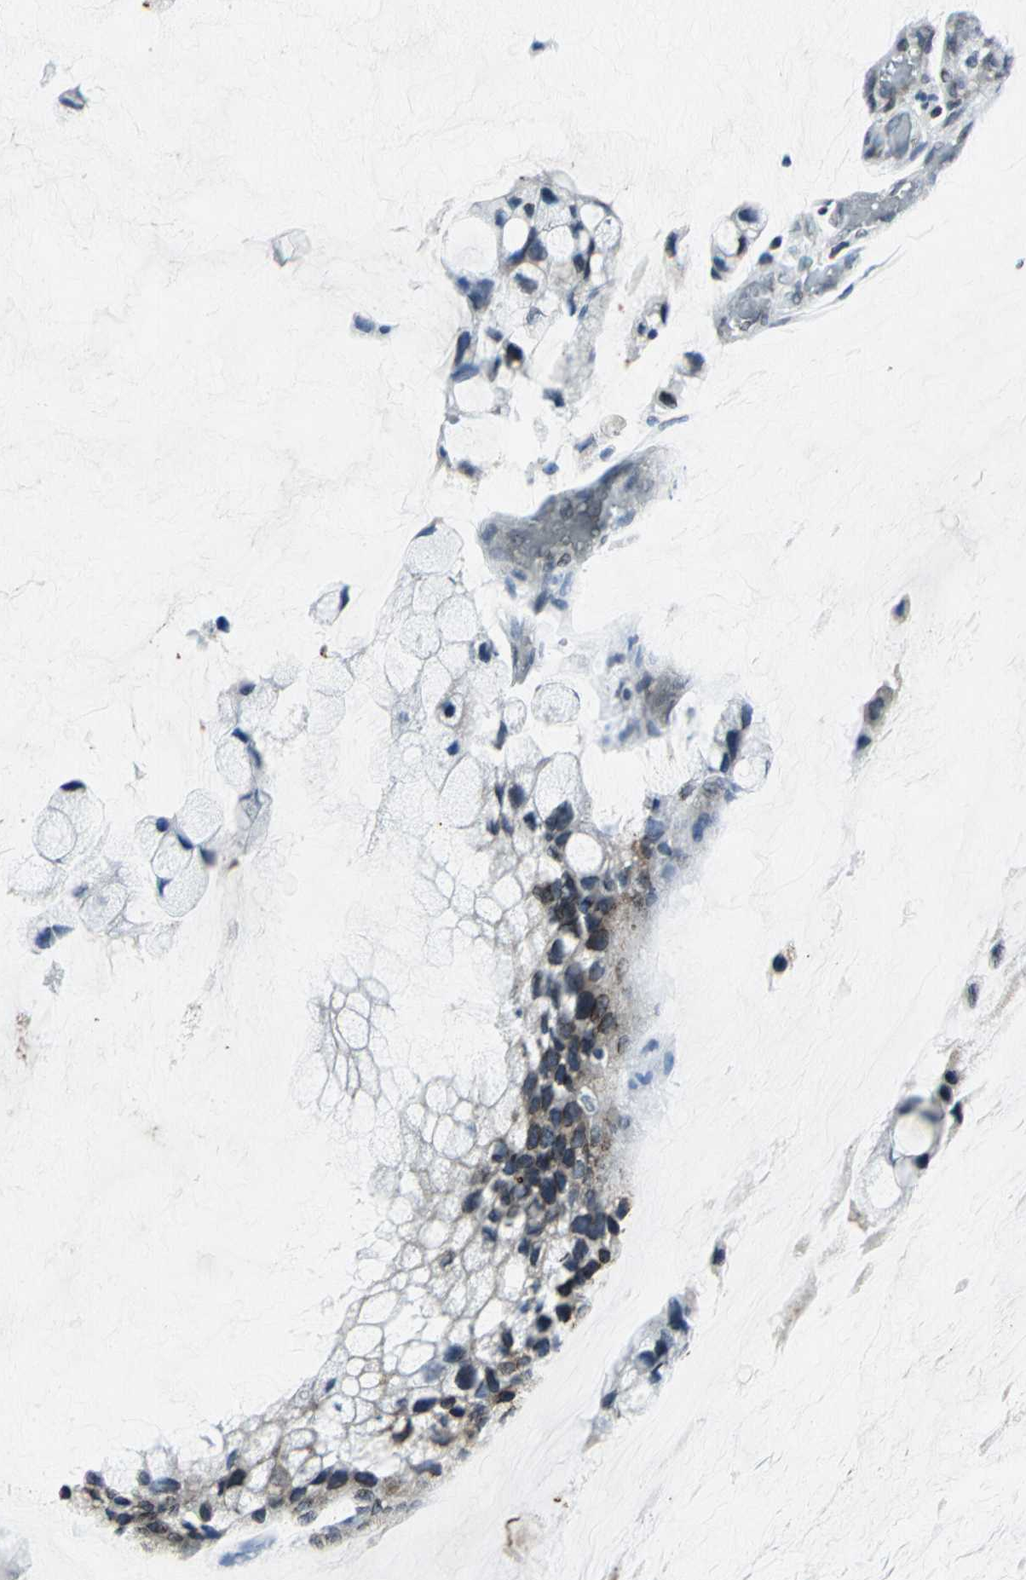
{"staining": {"intensity": "weak", "quantity": ">75%", "location": "cytoplasmic/membranous"}, "tissue": "ovarian cancer", "cell_type": "Tumor cells", "image_type": "cancer", "snomed": [{"axis": "morphology", "description": "Cystadenocarcinoma, mucinous, NOS"}, {"axis": "topography", "description": "Ovary"}], "caption": "An image of ovarian mucinous cystadenocarcinoma stained for a protein exhibits weak cytoplasmic/membranous brown staining in tumor cells. Immunohistochemistry (ihc) stains the protein in brown and the nuclei are stained blue.", "gene": "SNUPN", "patient": {"sex": "female", "age": 39}}